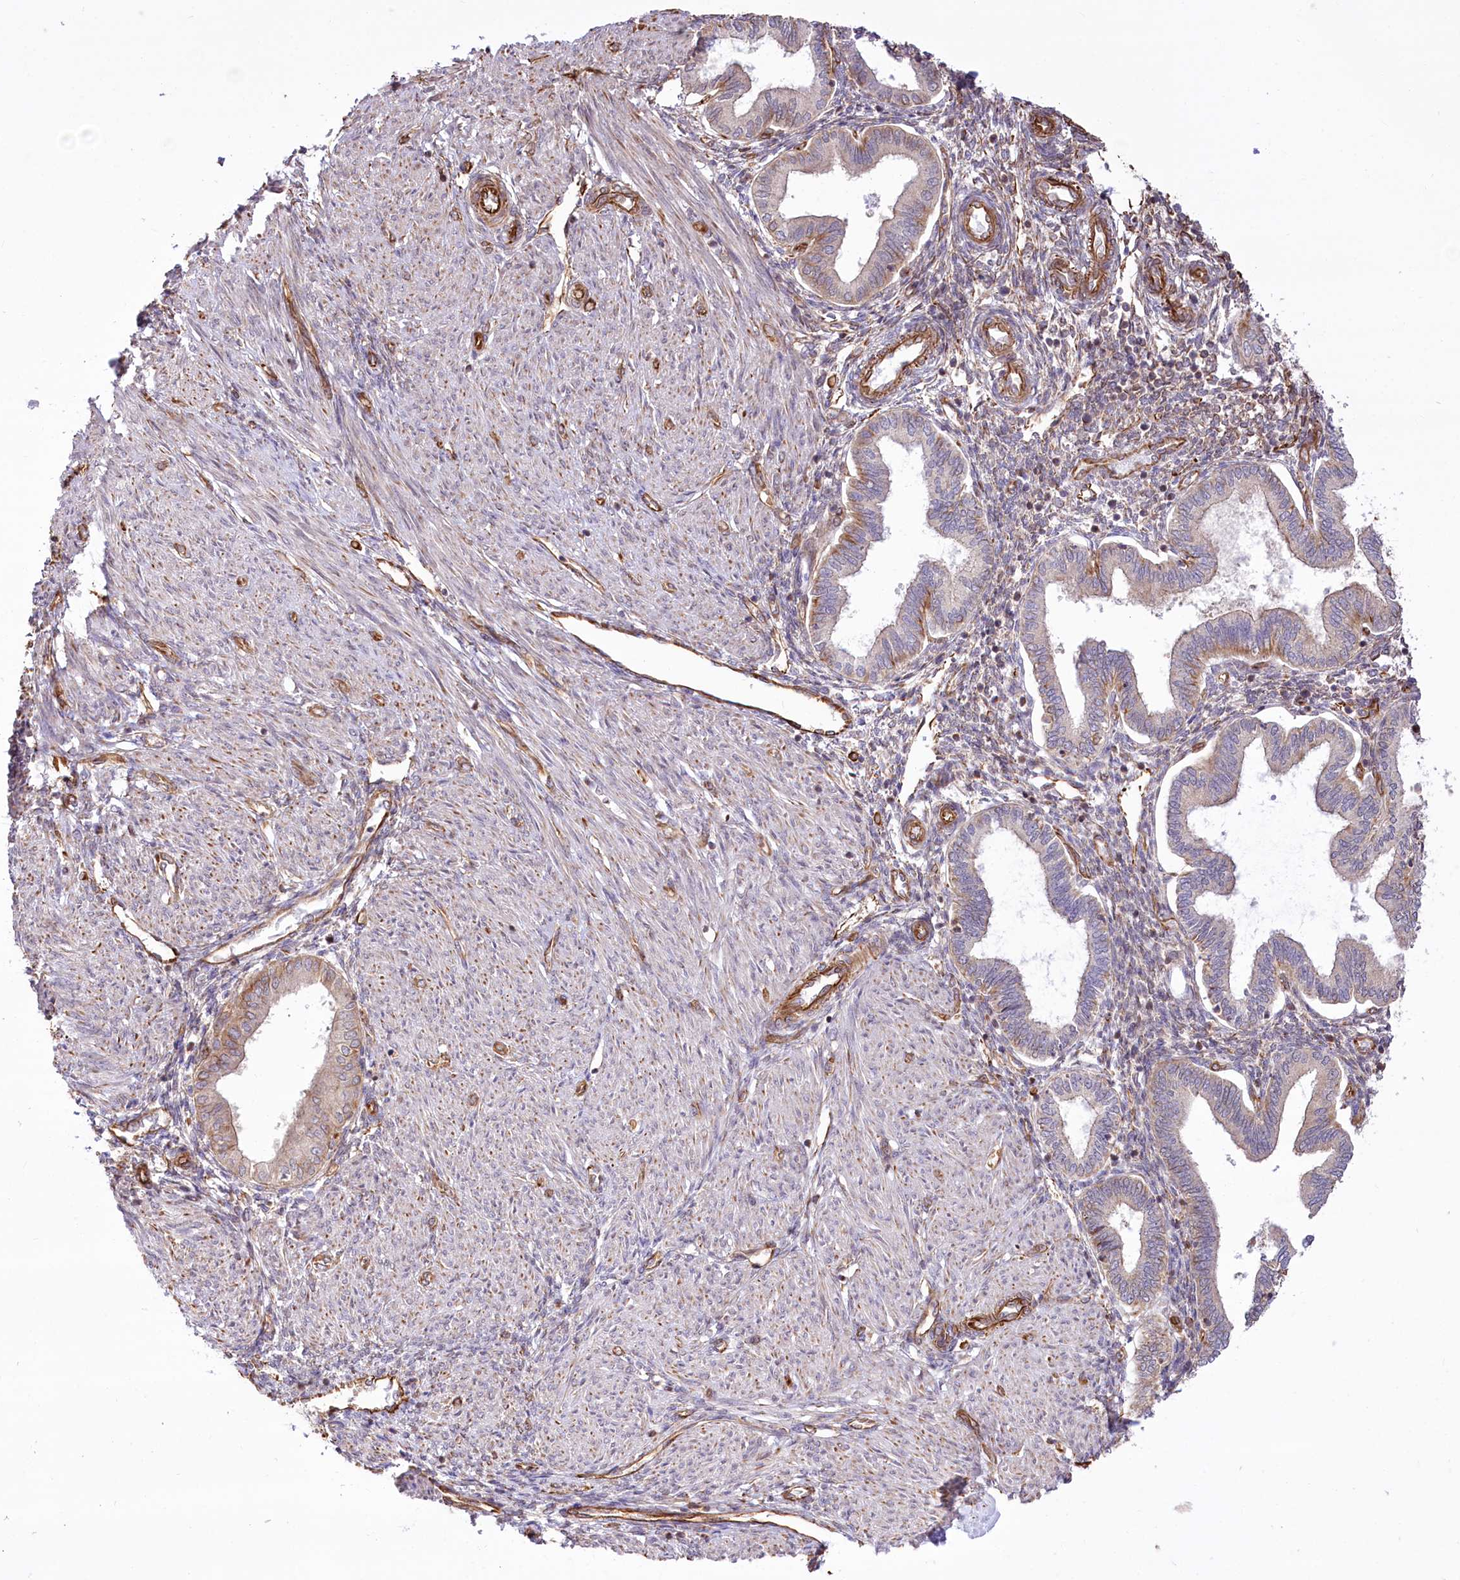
{"staining": {"intensity": "negative", "quantity": "none", "location": "none"}, "tissue": "endometrium", "cell_type": "Cells in endometrial stroma", "image_type": "normal", "snomed": [{"axis": "morphology", "description": "Normal tissue, NOS"}, {"axis": "topography", "description": "Endometrium"}], "caption": "Immunohistochemical staining of normal endometrium shows no significant staining in cells in endometrial stroma.", "gene": "TTC1", "patient": {"sex": "female", "age": 53}}